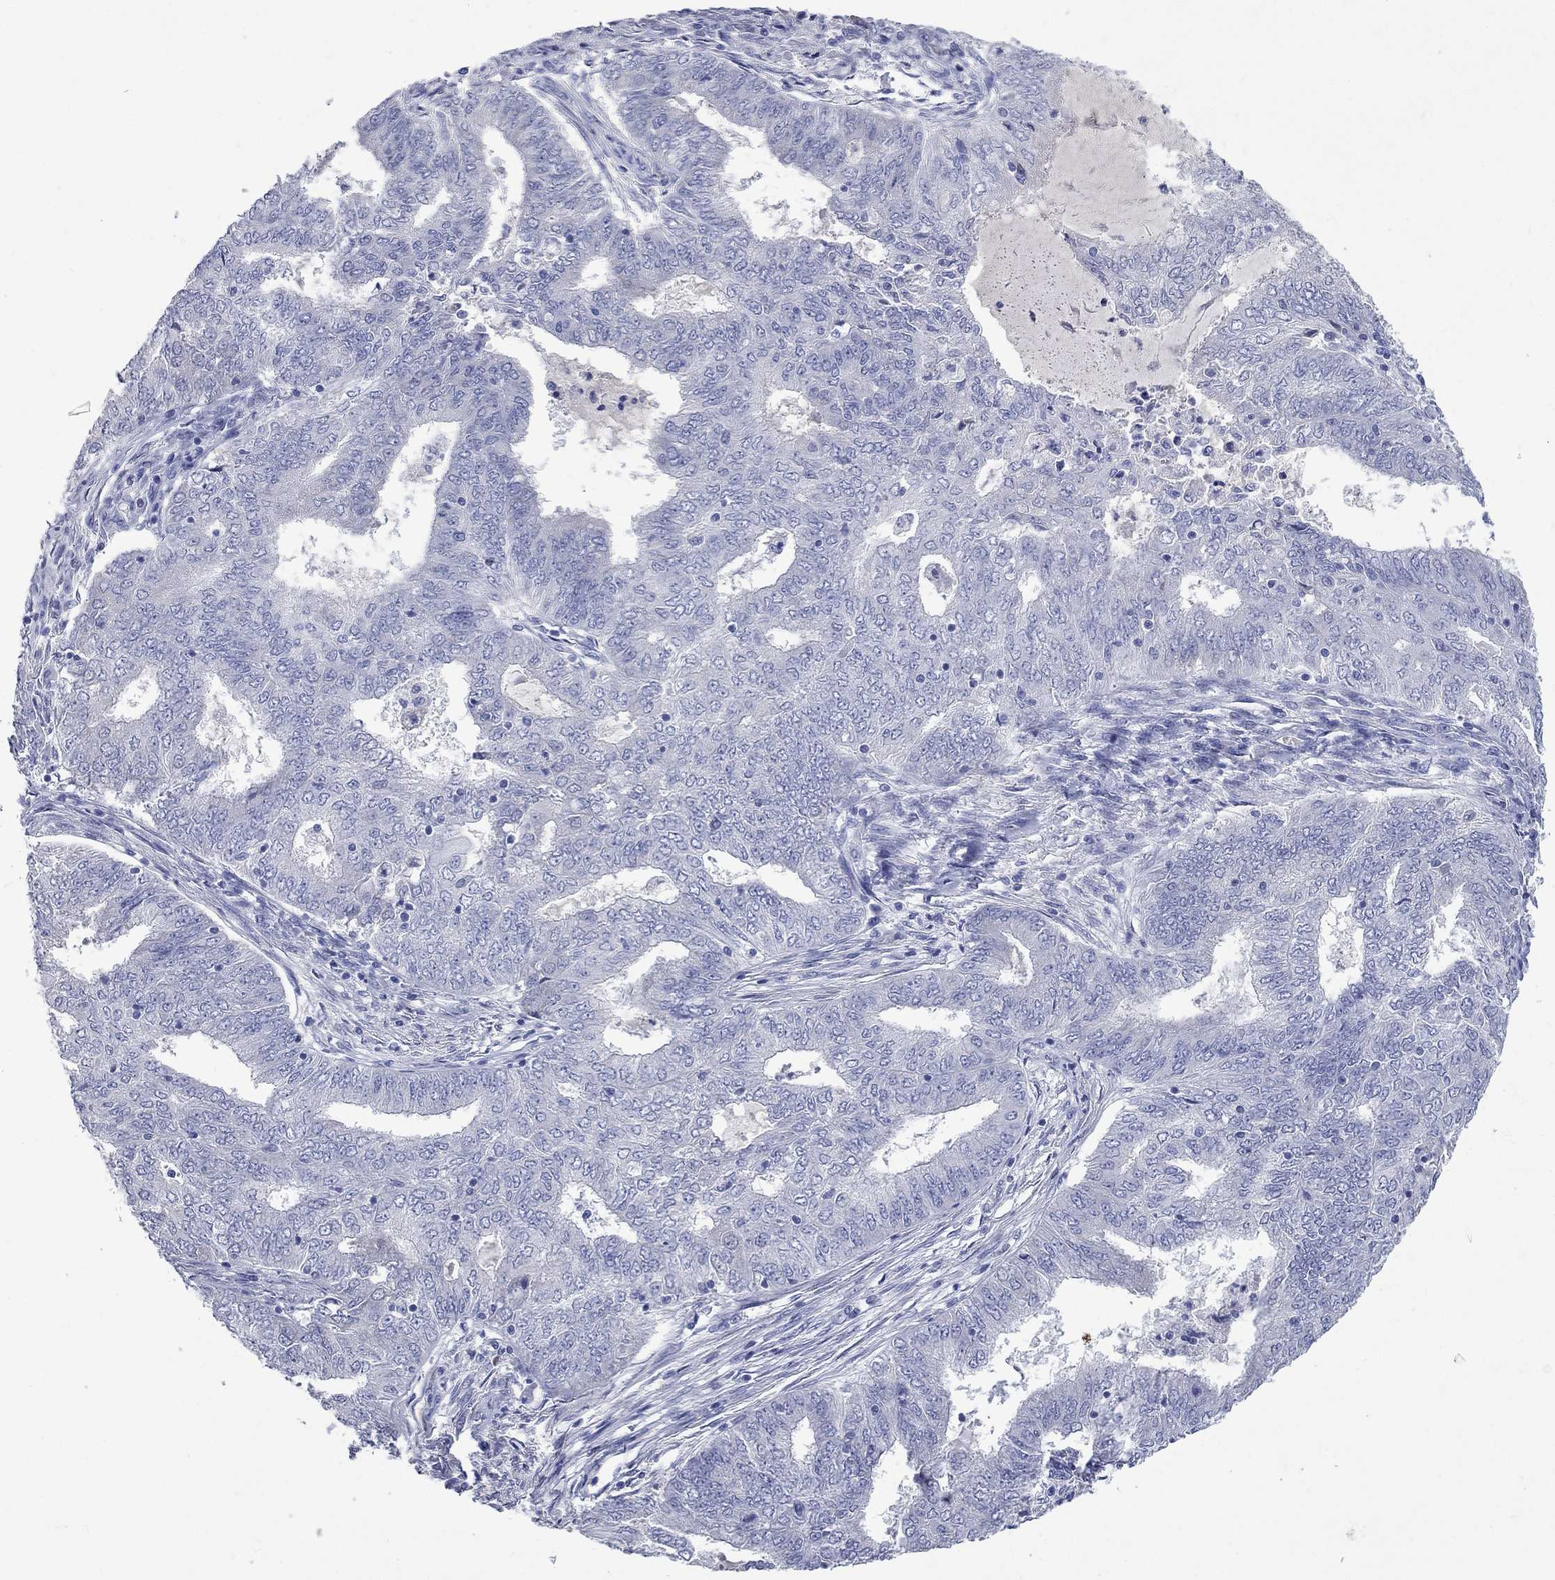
{"staining": {"intensity": "negative", "quantity": "none", "location": "none"}, "tissue": "endometrial cancer", "cell_type": "Tumor cells", "image_type": "cancer", "snomed": [{"axis": "morphology", "description": "Adenocarcinoma, NOS"}, {"axis": "topography", "description": "Endometrium"}], "caption": "A high-resolution image shows immunohistochemistry staining of adenocarcinoma (endometrial), which demonstrates no significant staining in tumor cells.", "gene": "UNC119B", "patient": {"sex": "female", "age": 62}}